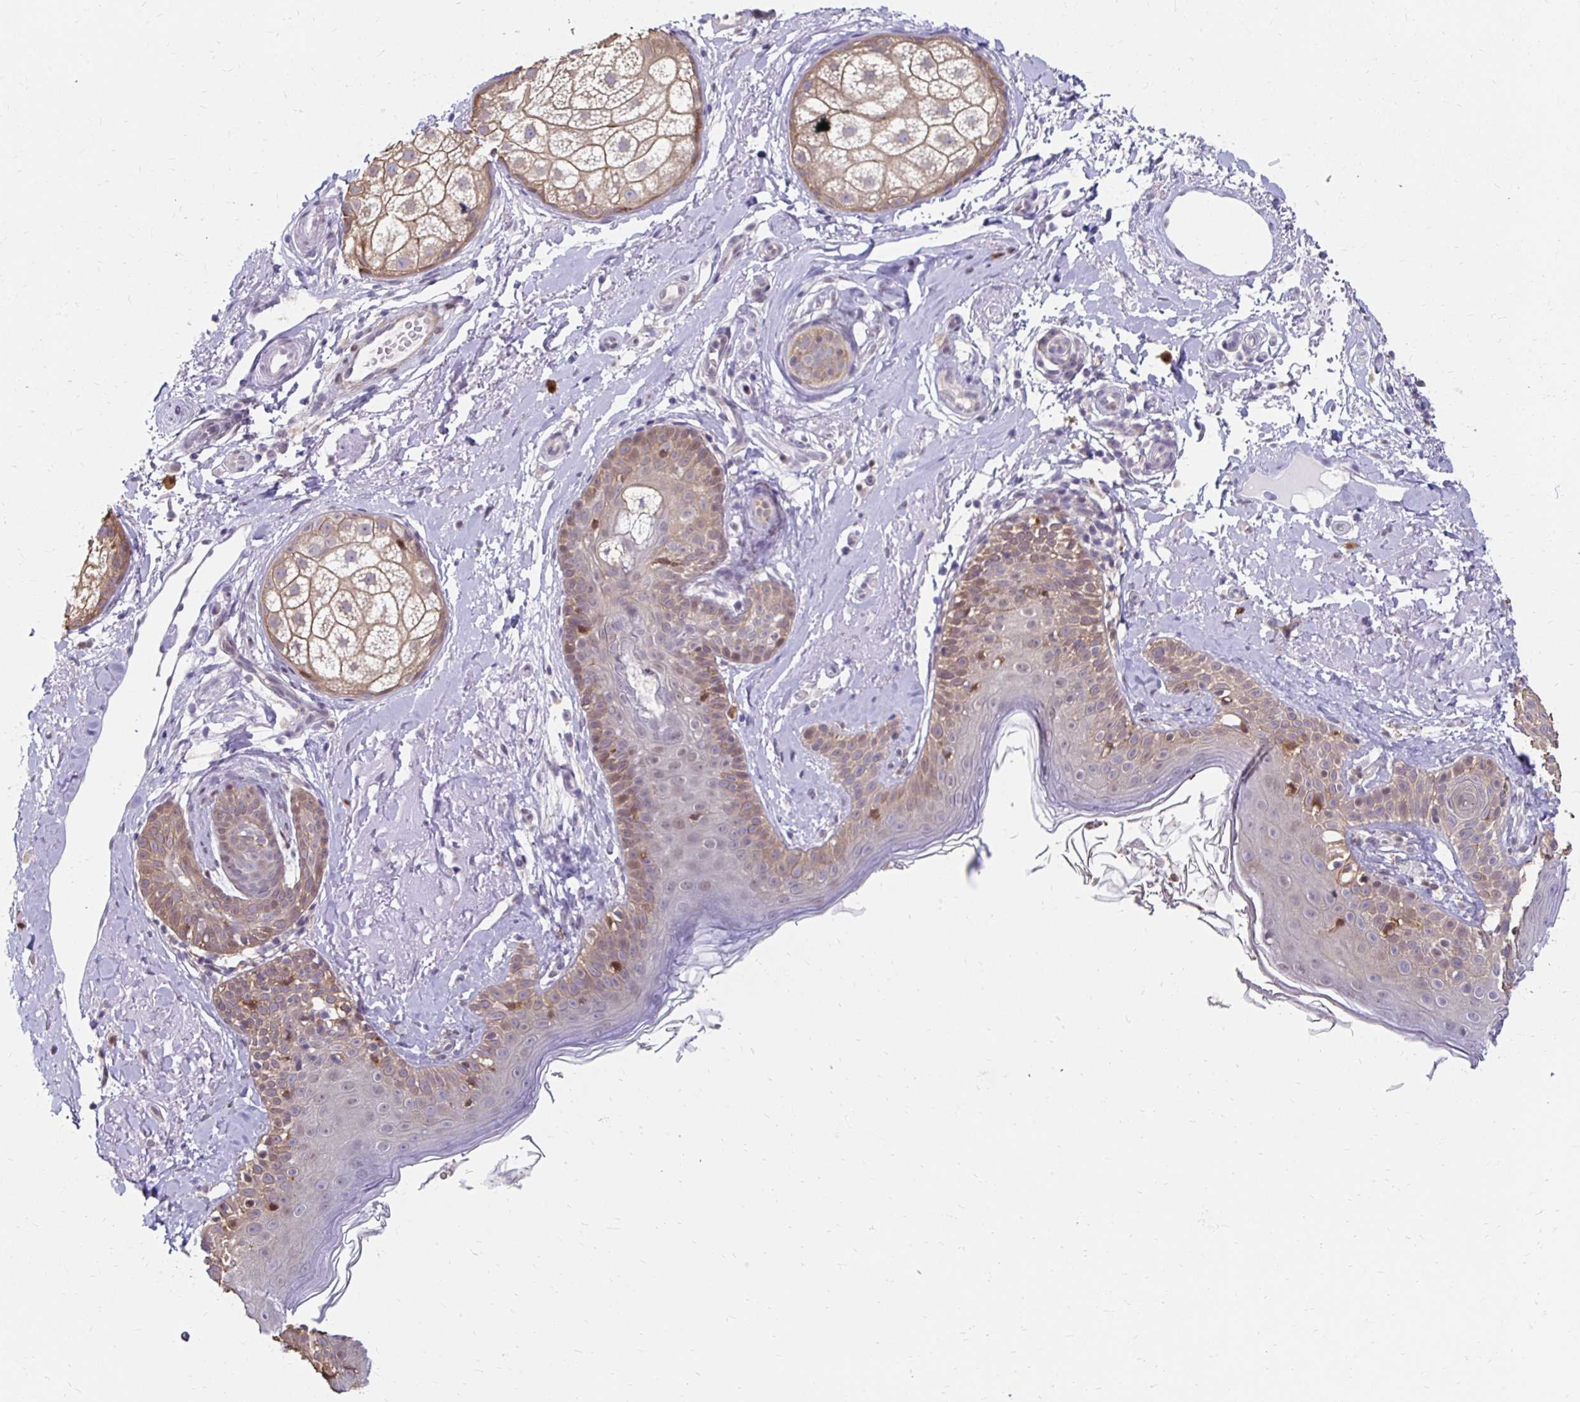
{"staining": {"intensity": "weak", "quantity": "<25%", "location": "cytoplasmic/membranous"}, "tissue": "skin", "cell_type": "Fibroblasts", "image_type": "normal", "snomed": [{"axis": "morphology", "description": "Normal tissue, NOS"}, {"axis": "topography", "description": "Skin"}], "caption": "Image shows no protein expression in fibroblasts of normal skin.", "gene": "PADI2", "patient": {"sex": "male", "age": 73}}